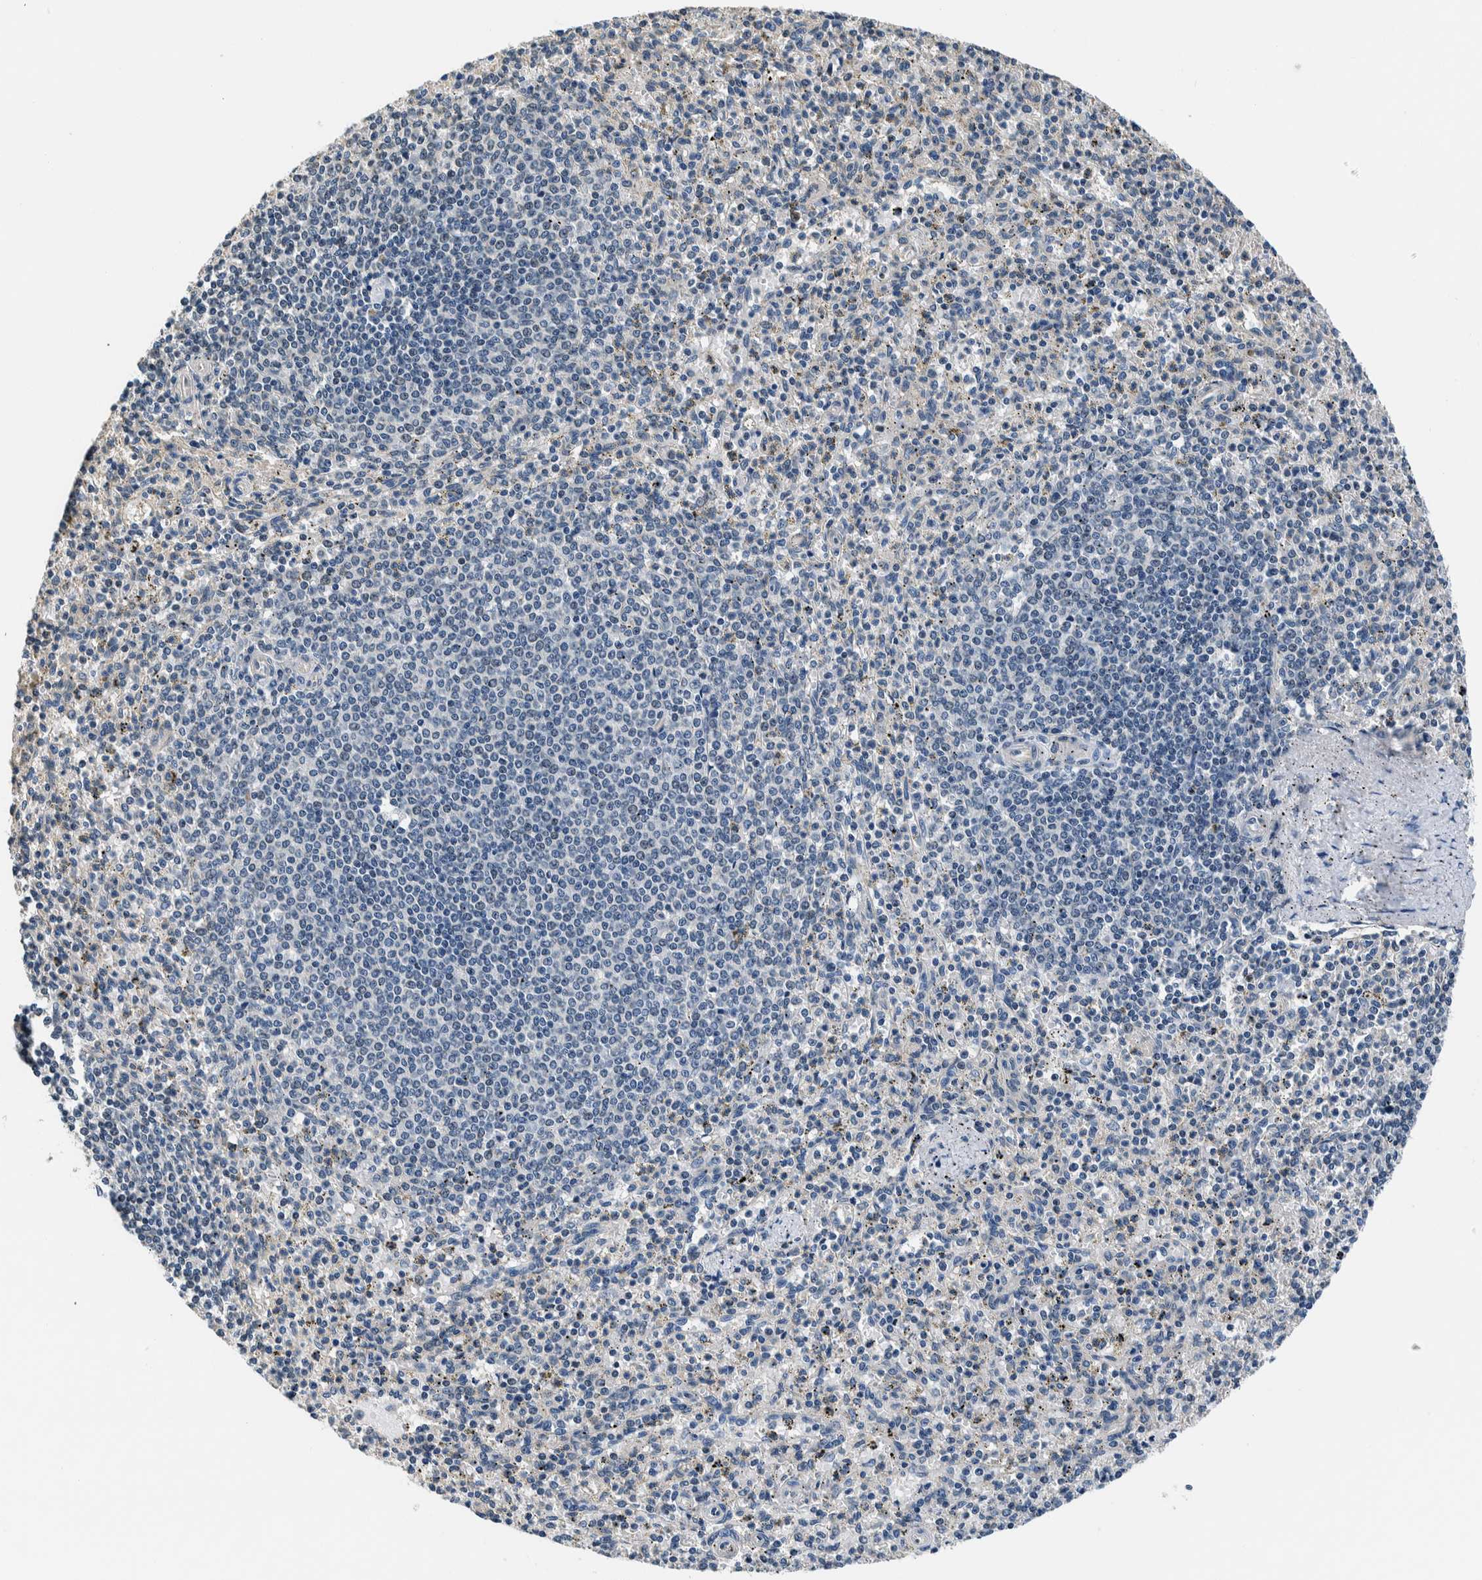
{"staining": {"intensity": "negative", "quantity": "none", "location": "none"}, "tissue": "spleen", "cell_type": "Cells in red pulp", "image_type": "normal", "snomed": [{"axis": "morphology", "description": "Normal tissue, NOS"}, {"axis": "topography", "description": "Spleen"}], "caption": "IHC of normal spleen displays no expression in cells in red pulp. (DAB immunohistochemistry (IHC), high magnification).", "gene": "NIBAN2", "patient": {"sex": "male", "age": 72}}